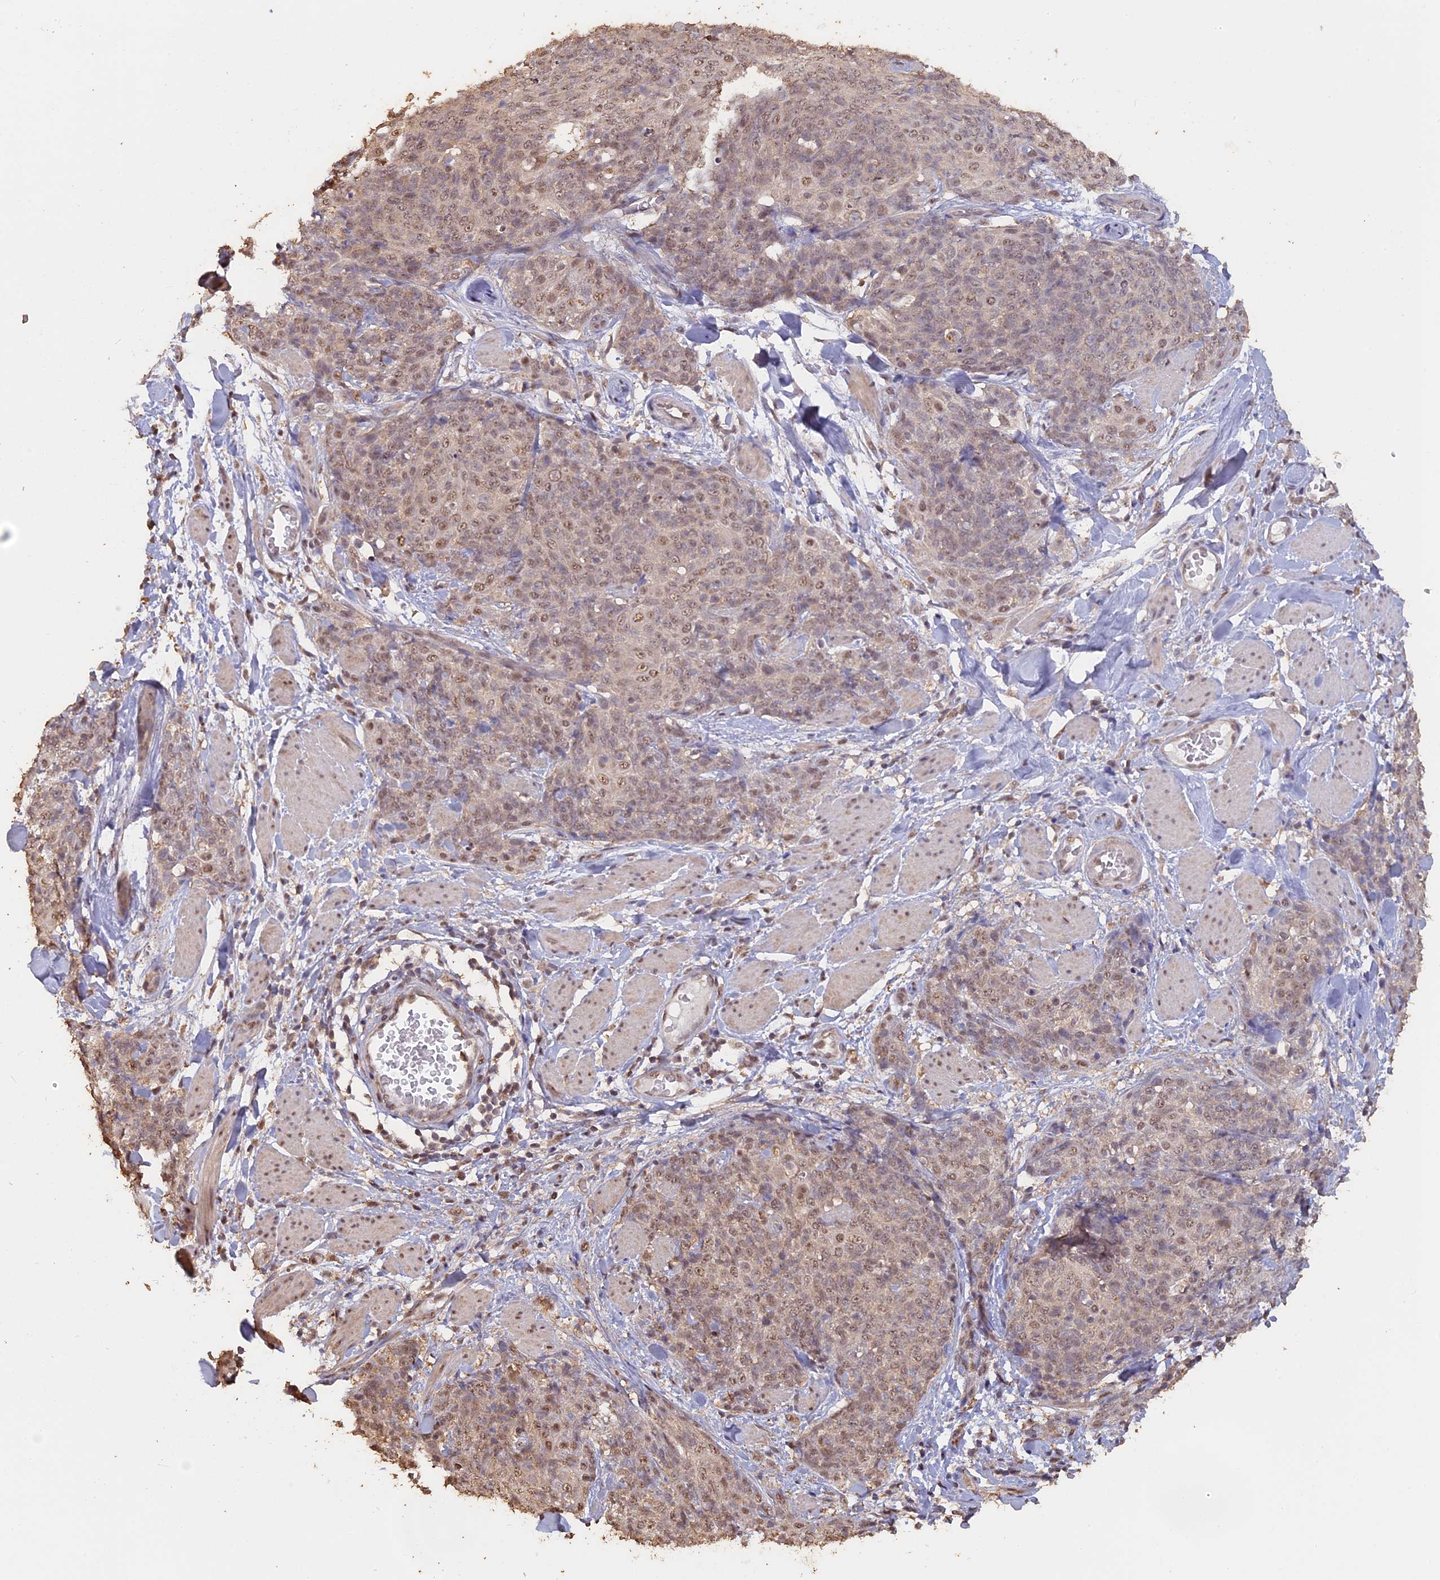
{"staining": {"intensity": "moderate", "quantity": ">75%", "location": "nuclear"}, "tissue": "skin cancer", "cell_type": "Tumor cells", "image_type": "cancer", "snomed": [{"axis": "morphology", "description": "Squamous cell carcinoma, NOS"}, {"axis": "topography", "description": "Skin"}, {"axis": "topography", "description": "Vulva"}], "caption": "Tumor cells reveal moderate nuclear expression in approximately >75% of cells in skin cancer. (DAB (3,3'-diaminobenzidine) IHC with brightfield microscopy, high magnification).", "gene": "PSMC6", "patient": {"sex": "female", "age": 85}}